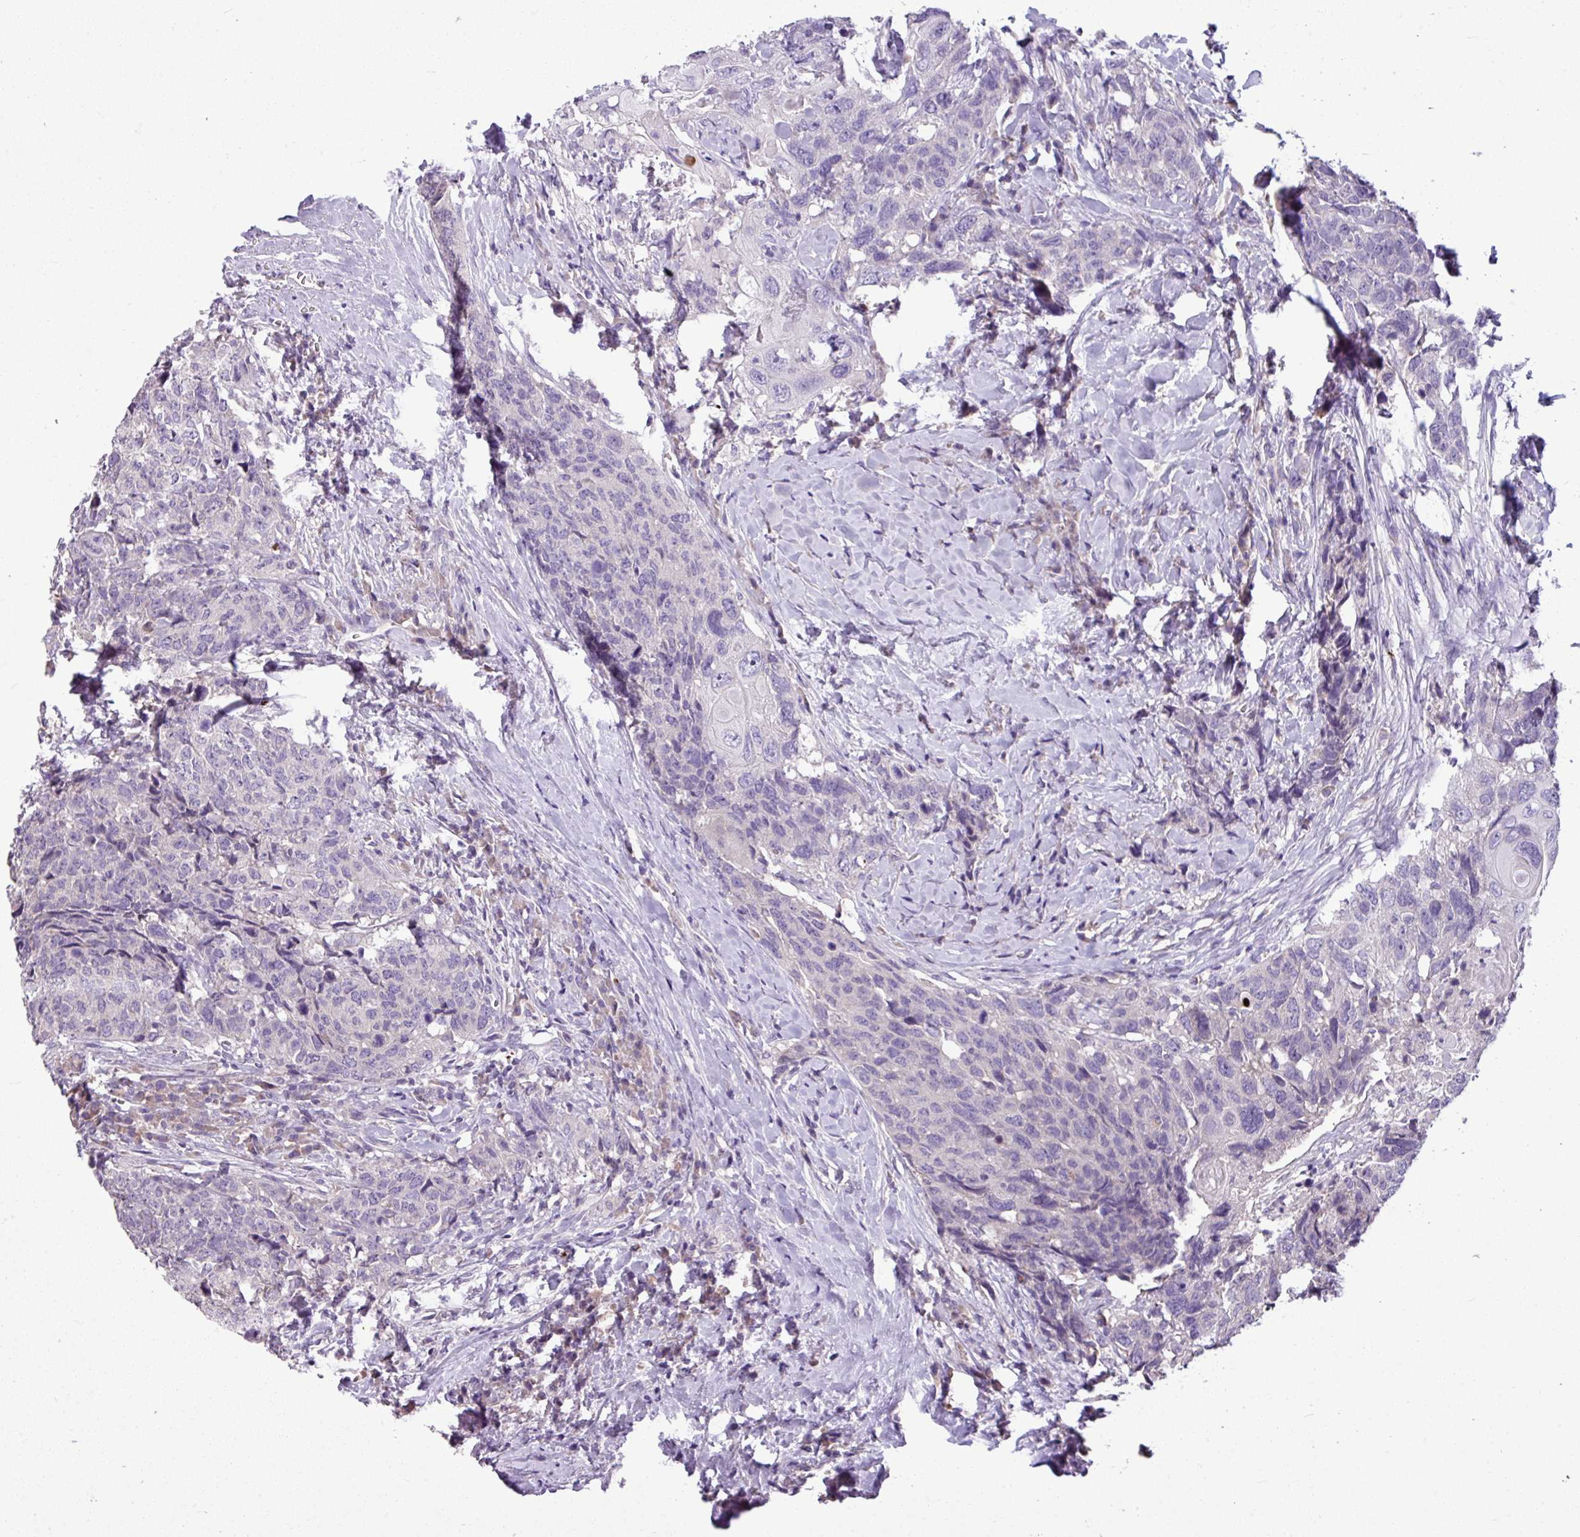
{"staining": {"intensity": "negative", "quantity": "none", "location": "none"}, "tissue": "head and neck cancer", "cell_type": "Tumor cells", "image_type": "cancer", "snomed": [{"axis": "morphology", "description": "Squamous cell carcinoma, NOS"}, {"axis": "topography", "description": "Head-Neck"}], "caption": "Immunohistochemistry (IHC) histopathology image of neoplastic tissue: head and neck cancer (squamous cell carcinoma) stained with DAB (3,3'-diaminobenzidine) exhibits no significant protein expression in tumor cells.", "gene": "IL17A", "patient": {"sex": "male", "age": 66}}